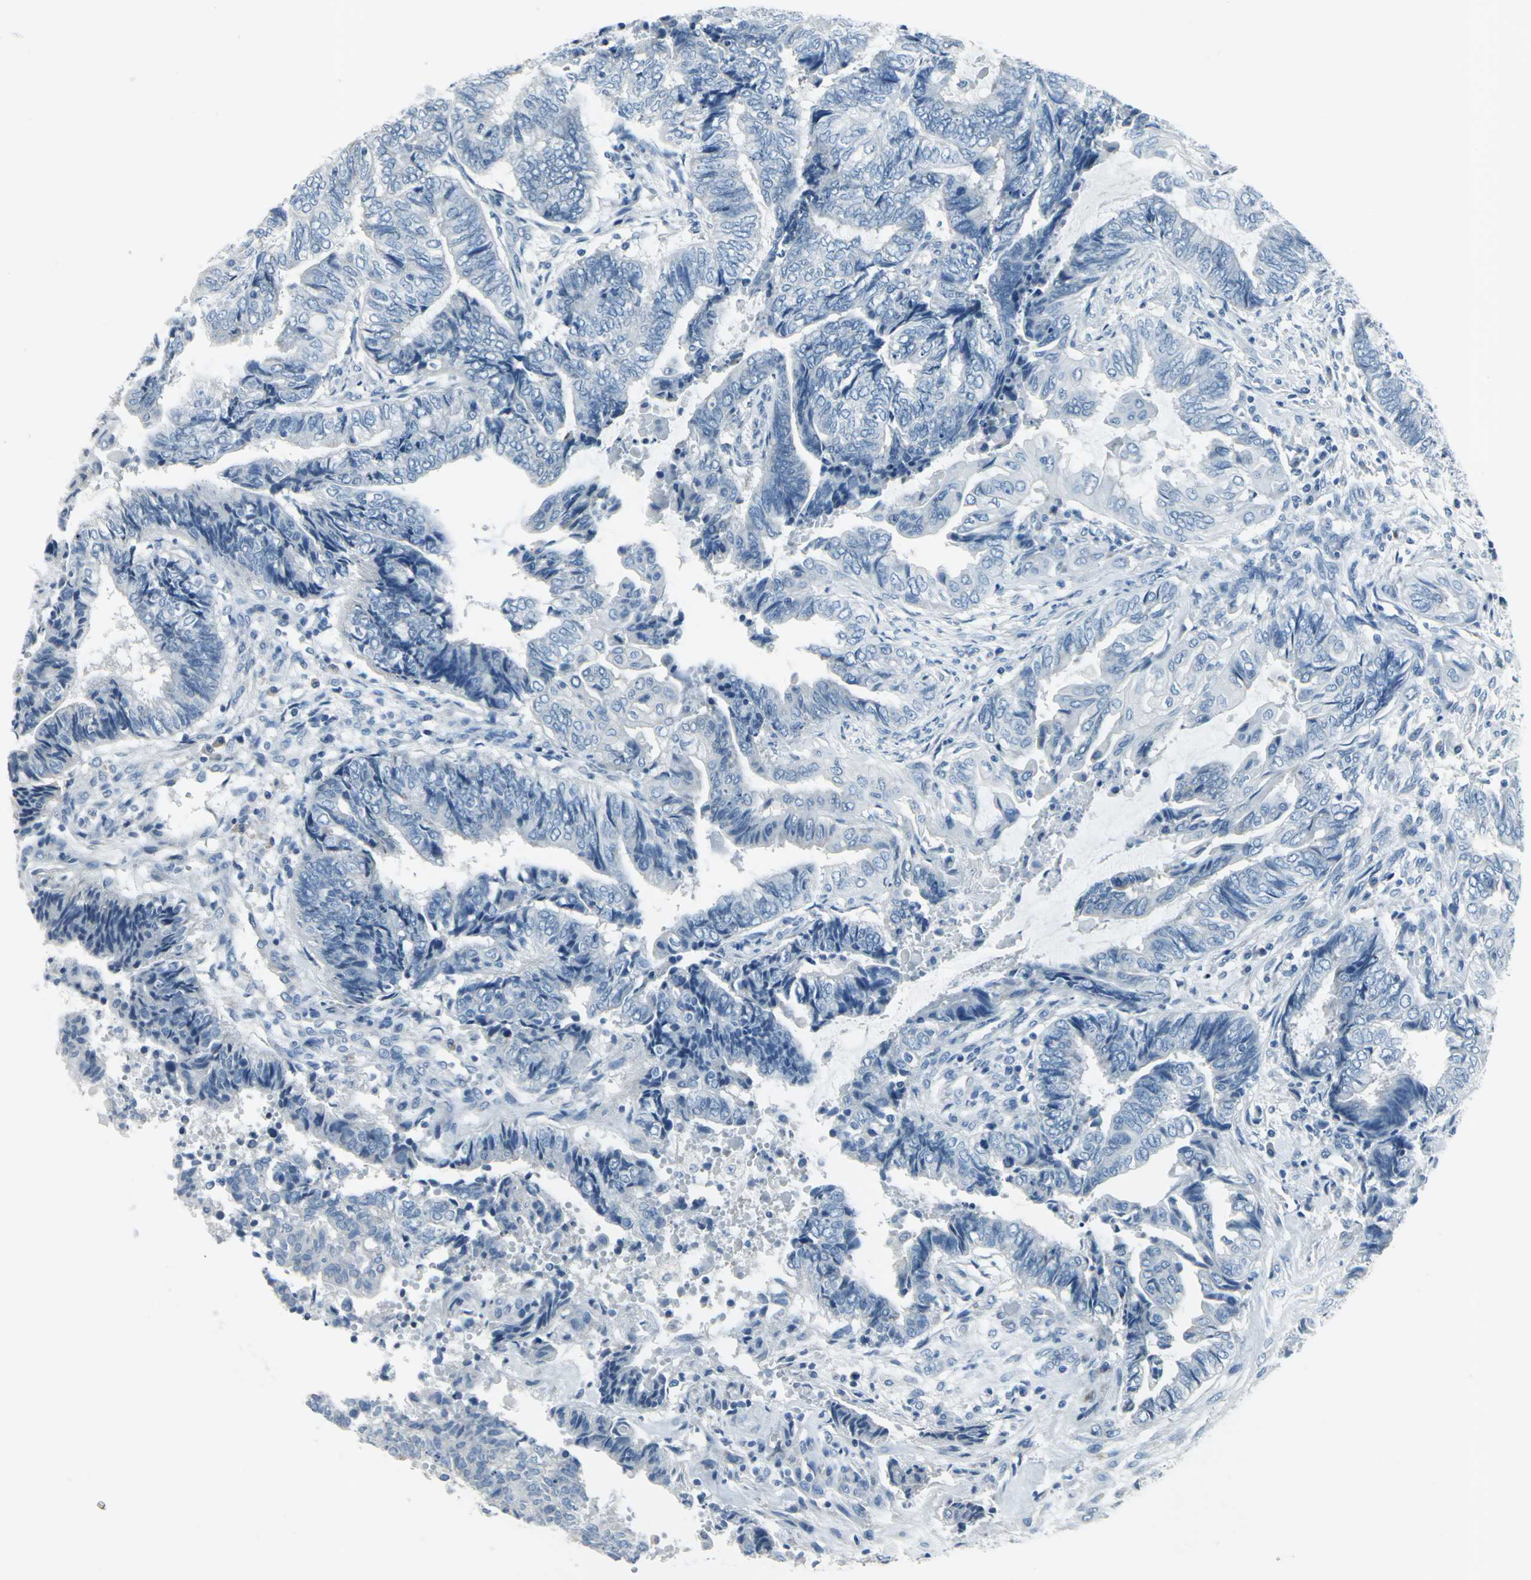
{"staining": {"intensity": "negative", "quantity": "none", "location": "none"}, "tissue": "endometrial cancer", "cell_type": "Tumor cells", "image_type": "cancer", "snomed": [{"axis": "morphology", "description": "Adenocarcinoma, NOS"}, {"axis": "topography", "description": "Uterus"}, {"axis": "topography", "description": "Endometrium"}], "caption": "Adenocarcinoma (endometrial) stained for a protein using immunohistochemistry (IHC) displays no expression tumor cells.", "gene": "DNAI2", "patient": {"sex": "female", "age": 70}}